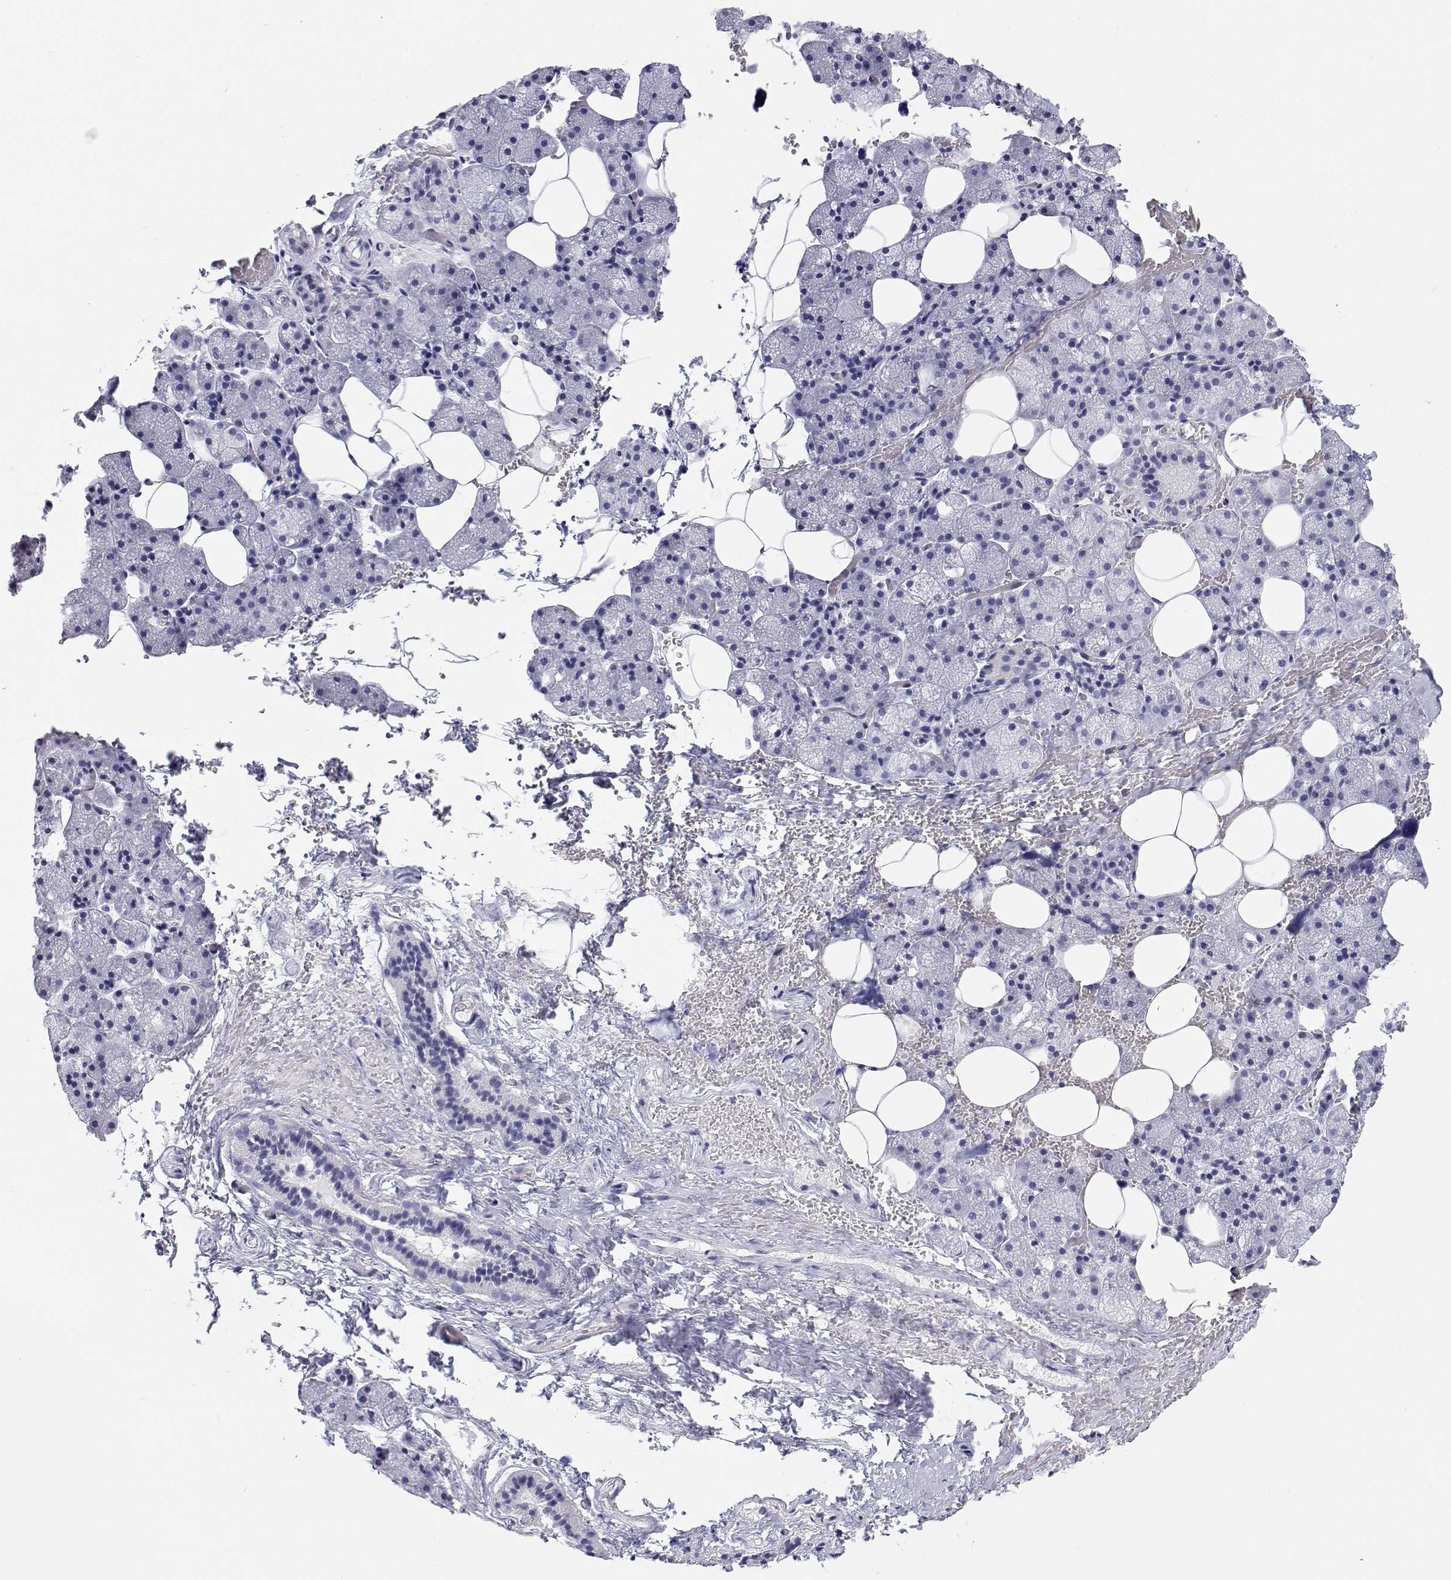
{"staining": {"intensity": "negative", "quantity": "none", "location": "none"}, "tissue": "salivary gland", "cell_type": "Glandular cells", "image_type": "normal", "snomed": [{"axis": "morphology", "description": "Normal tissue, NOS"}, {"axis": "topography", "description": "Salivary gland"}, {"axis": "topography", "description": "Peripheral nerve tissue"}], "caption": "The histopathology image reveals no staining of glandular cells in unremarkable salivary gland.", "gene": "BHMT", "patient": {"sex": "male", "age": 38}}